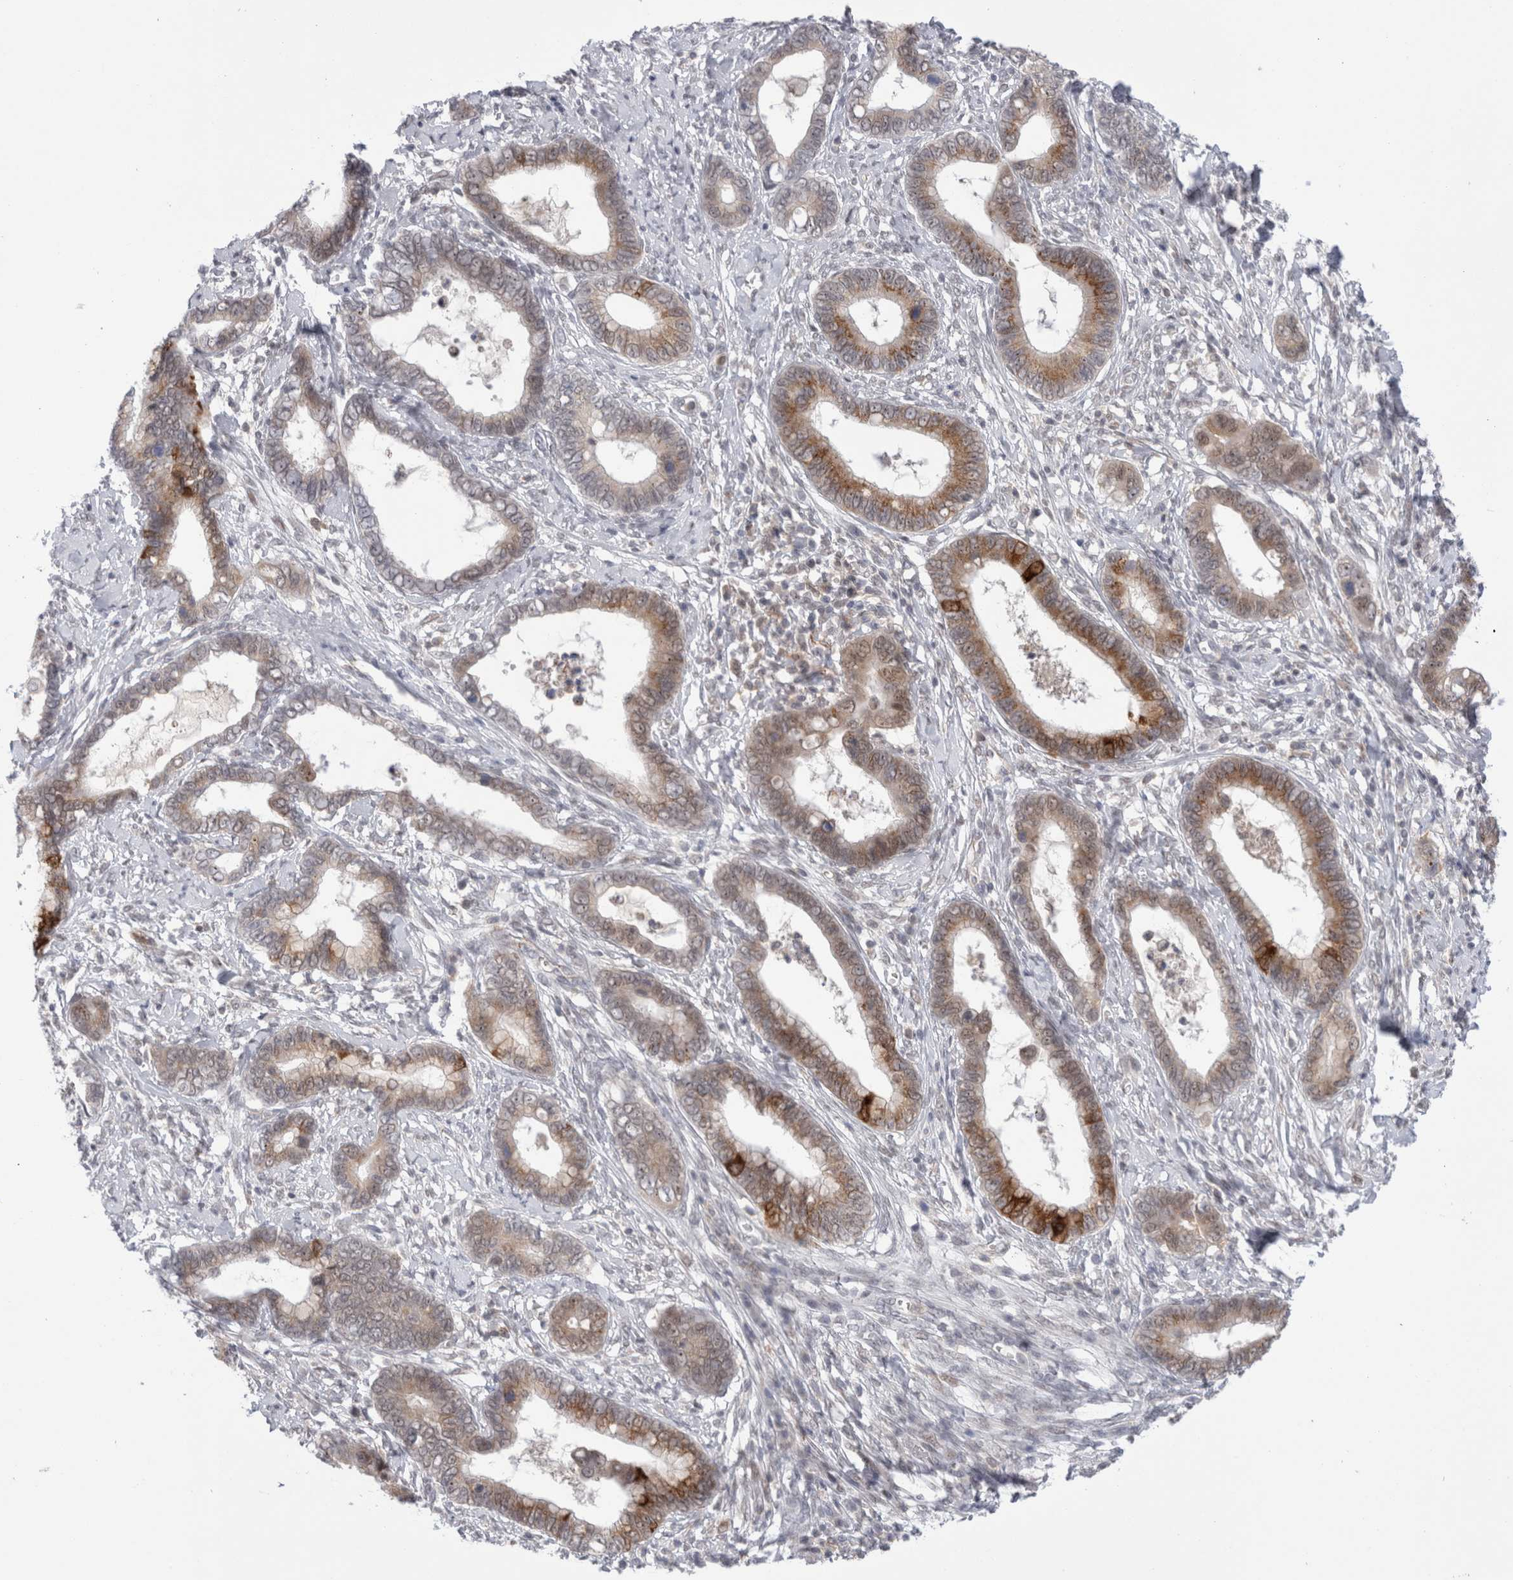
{"staining": {"intensity": "moderate", "quantity": ">75%", "location": "cytoplasmic/membranous"}, "tissue": "cervical cancer", "cell_type": "Tumor cells", "image_type": "cancer", "snomed": [{"axis": "morphology", "description": "Adenocarcinoma, NOS"}, {"axis": "topography", "description": "Cervix"}], "caption": "Tumor cells display medium levels of moderate cytoplasmic/membranous staining in about >75% of cells in cervical adenocarcinoma.", "gene": "CERS5", "patient": {"sex": "female", "age": 44}}